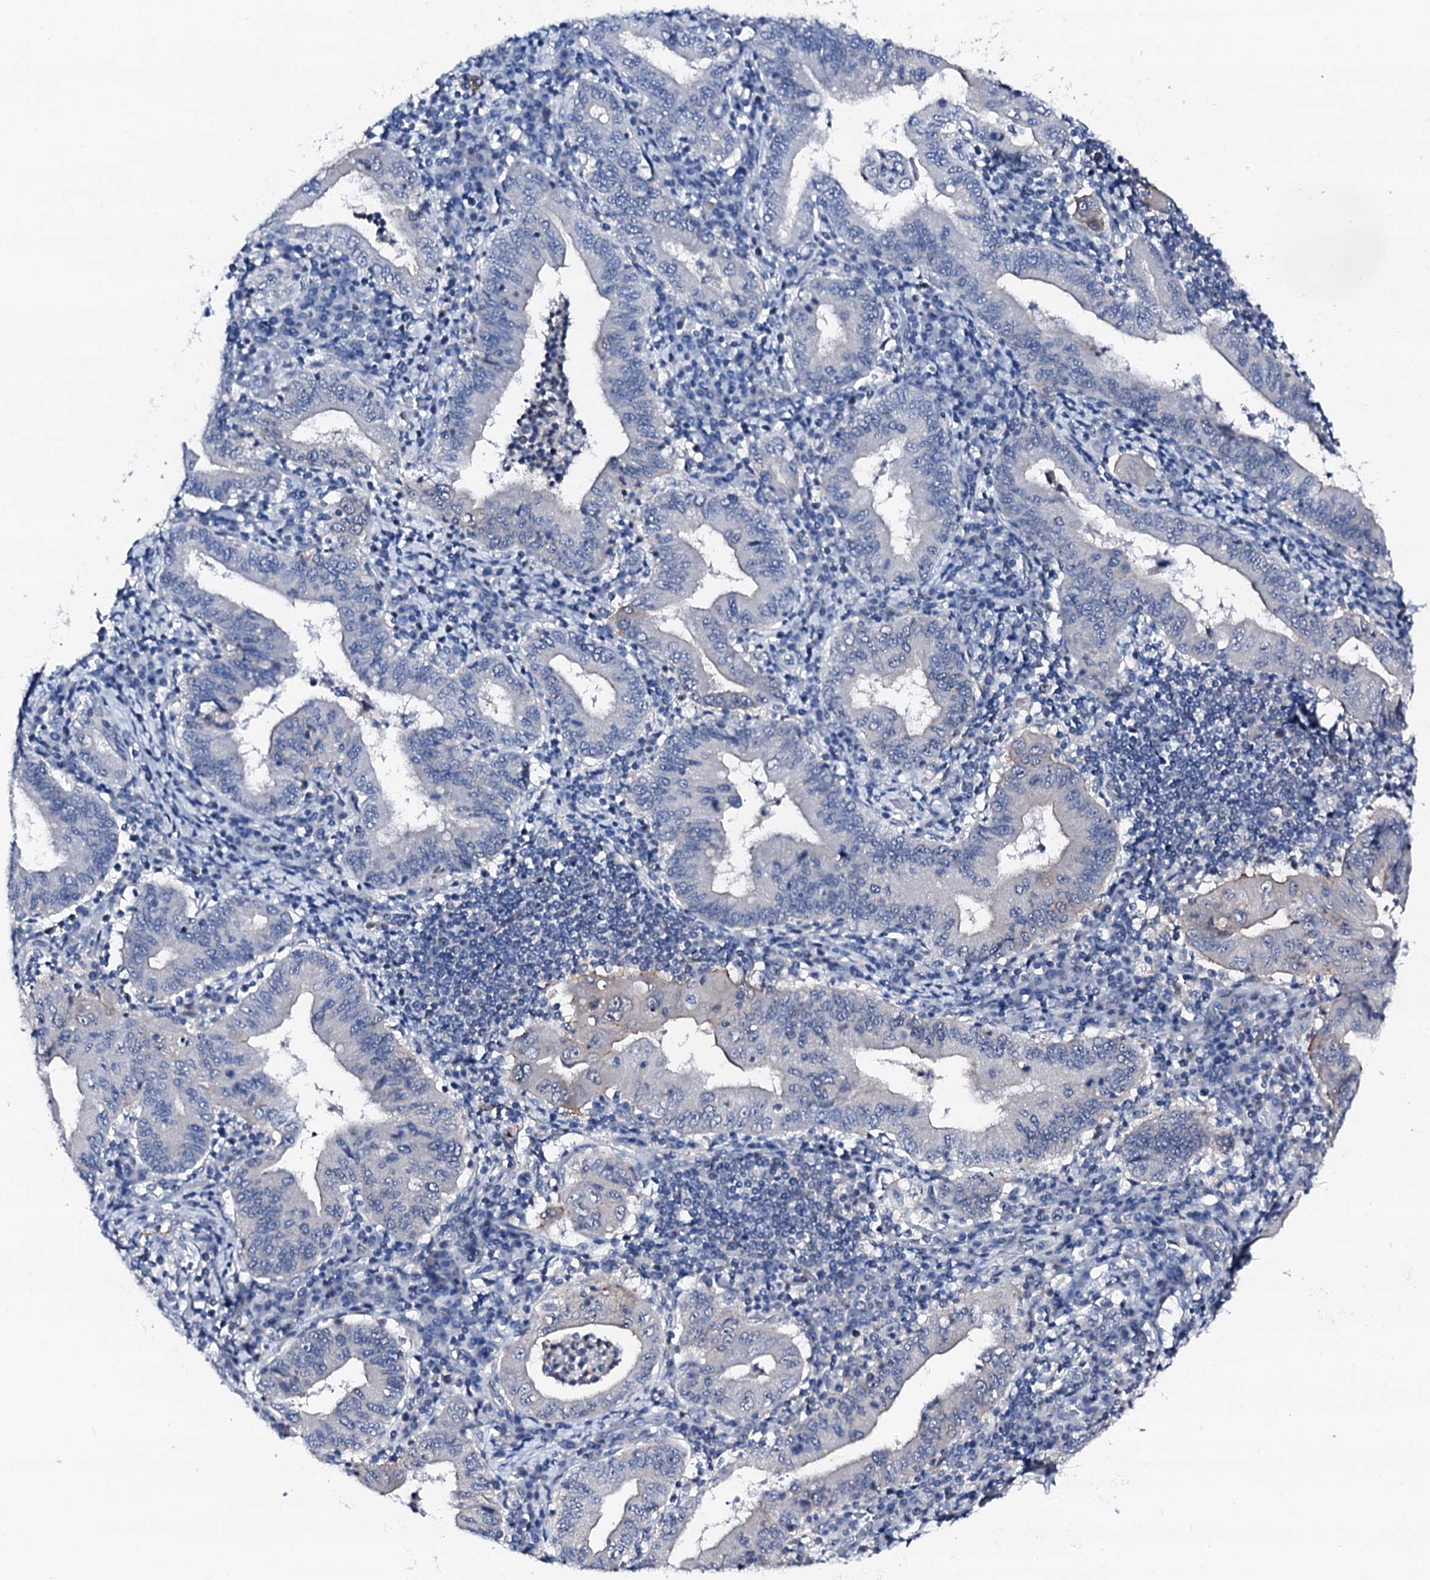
{"staining": {"intensity": "negative", "quantity": "none", "location": "none"}, "tissue": "stomach cancer", "cell_type": "Tumor cells", "image_type": "cancer", "snomed": [{"axis": "morphology", "description": "Normal tissue, NOS"}, {"axis": "morphology", "description": "Adenocarcinoma, NOS"}, {"axis": "topography", "description": "Esophagus"}, {"axis": "topography", "description": "Stomach, upper"}, {"axis": "topography", "description": "Peripheral nerve tissue"}], "caption": "The photomicrograph shows no staining of tumor cells in adenocarcinoma (stomach).", "gene": "TRAFD1", "patient": {"sex": "male", "age": 62}}